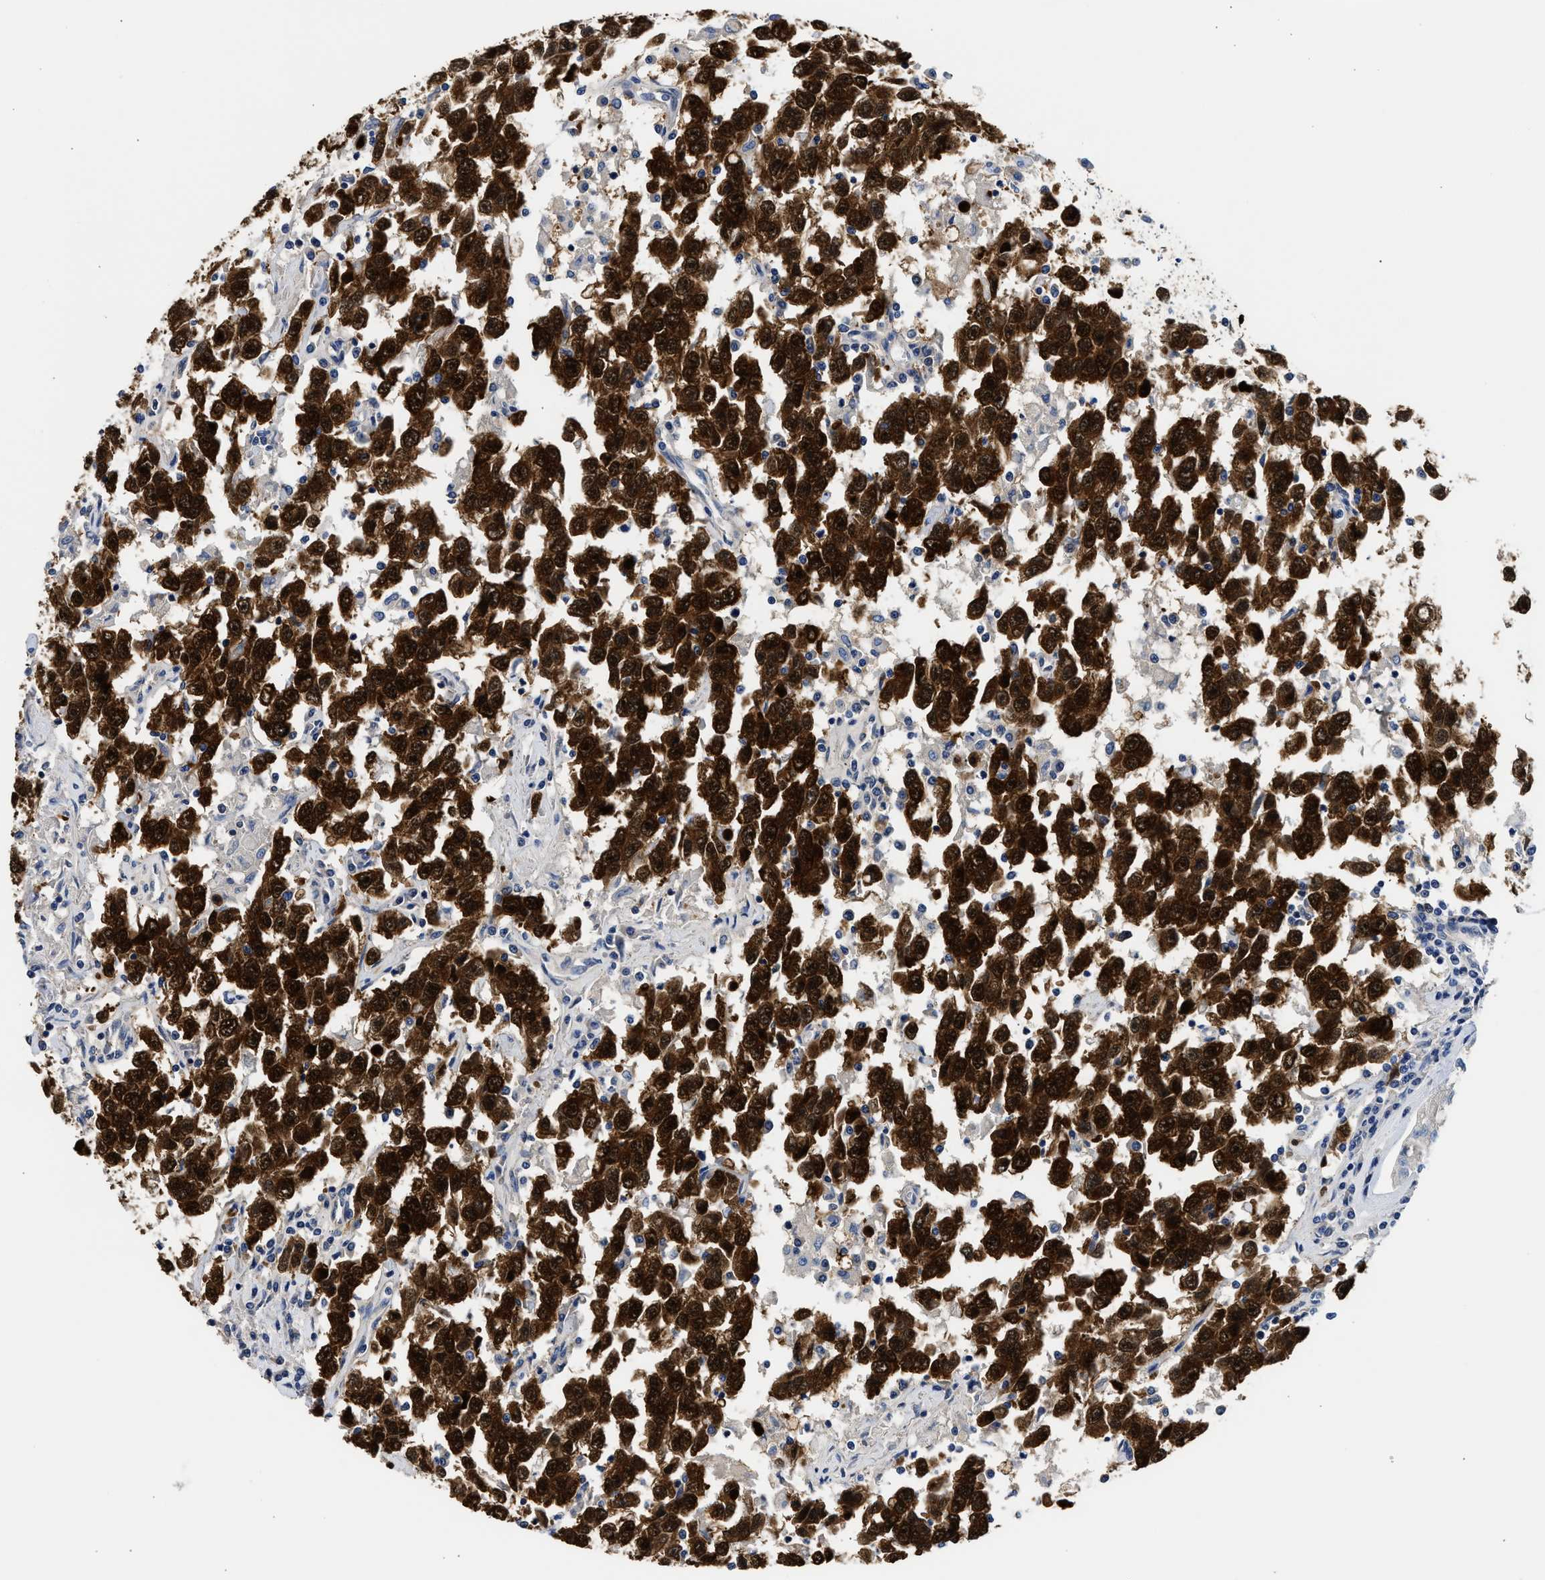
{"staining": {"intensity": "strong", "quantity": ">75%", "location": "cytoplasmic/membranous,nuclear"}, "tissue": "testis cancer", "cell_type": "Tumor cells", "image_type": "cancer", "snomed": [{"axis": "morphology", "description": "Seminoma, NOS"}, {"axis": "topography", "description": "Testis"}], "caption": "Testis cancer tissue demonstrates strong cytoplasmic/membranous and nuclear positivity in approximately >75% of tumor cells", "gene": "XPO5", "patient": {"sex": "male", "age": 41}}